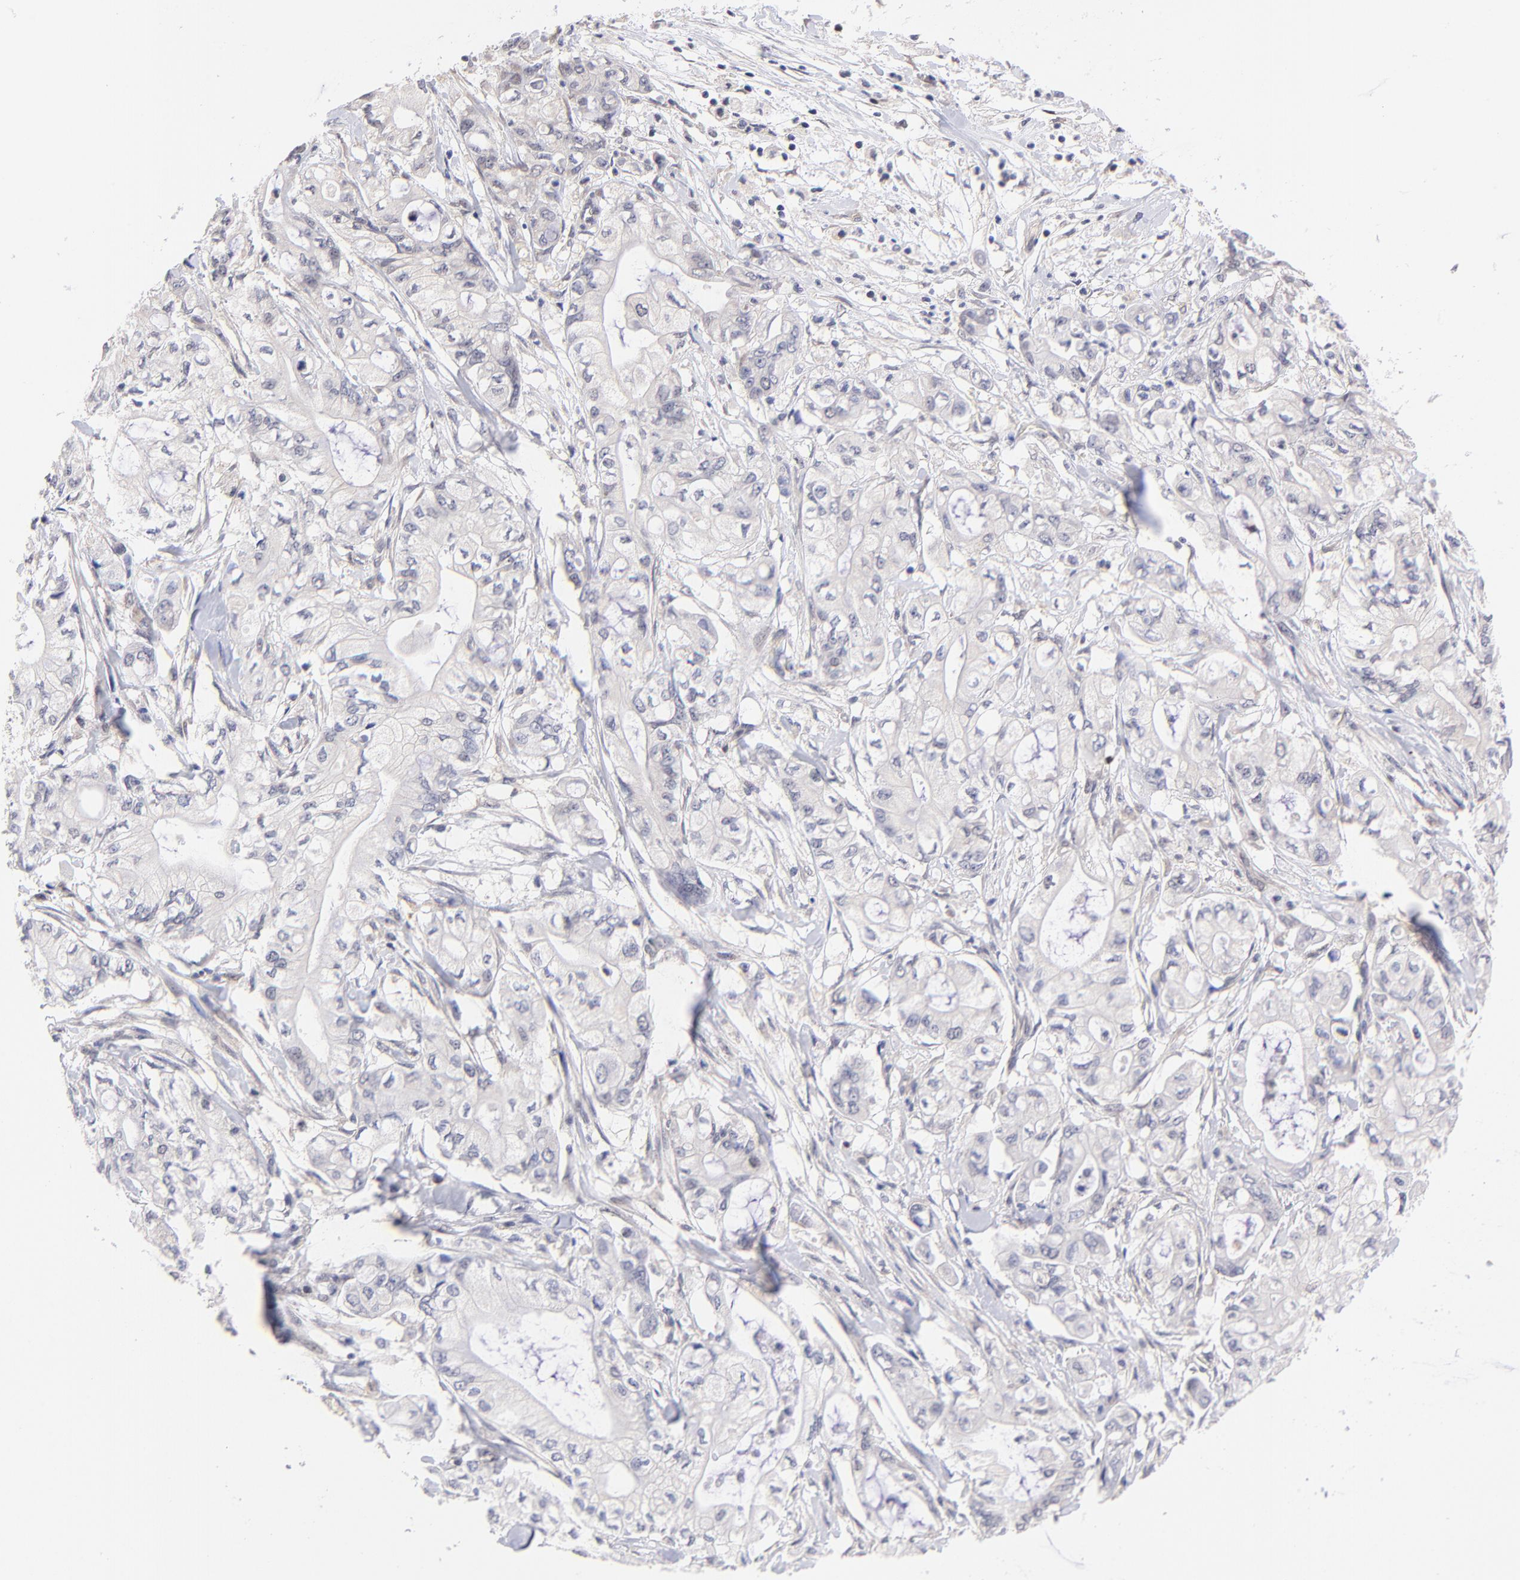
{"staining": {"intensity": "negative", "quantity": "none", "location": "none"}, "tissue": "pancreatic cancer", "cell_type": "Tumor cells", "image_type": "cancer", "snomed": [{"axis": "morphology", "description": "Adenocarcinoma, NOS"}, {"axis": "topography", "description": "Pancreas"}], "caption": "Immunohistochemistry photomicrograph of human adenocarcinoma (pancreatic) stained for a protein (brown), which displays no staining in tumor cells.", "gene": "ZNF155", "patient": {"sex": "male", "age": 79}}